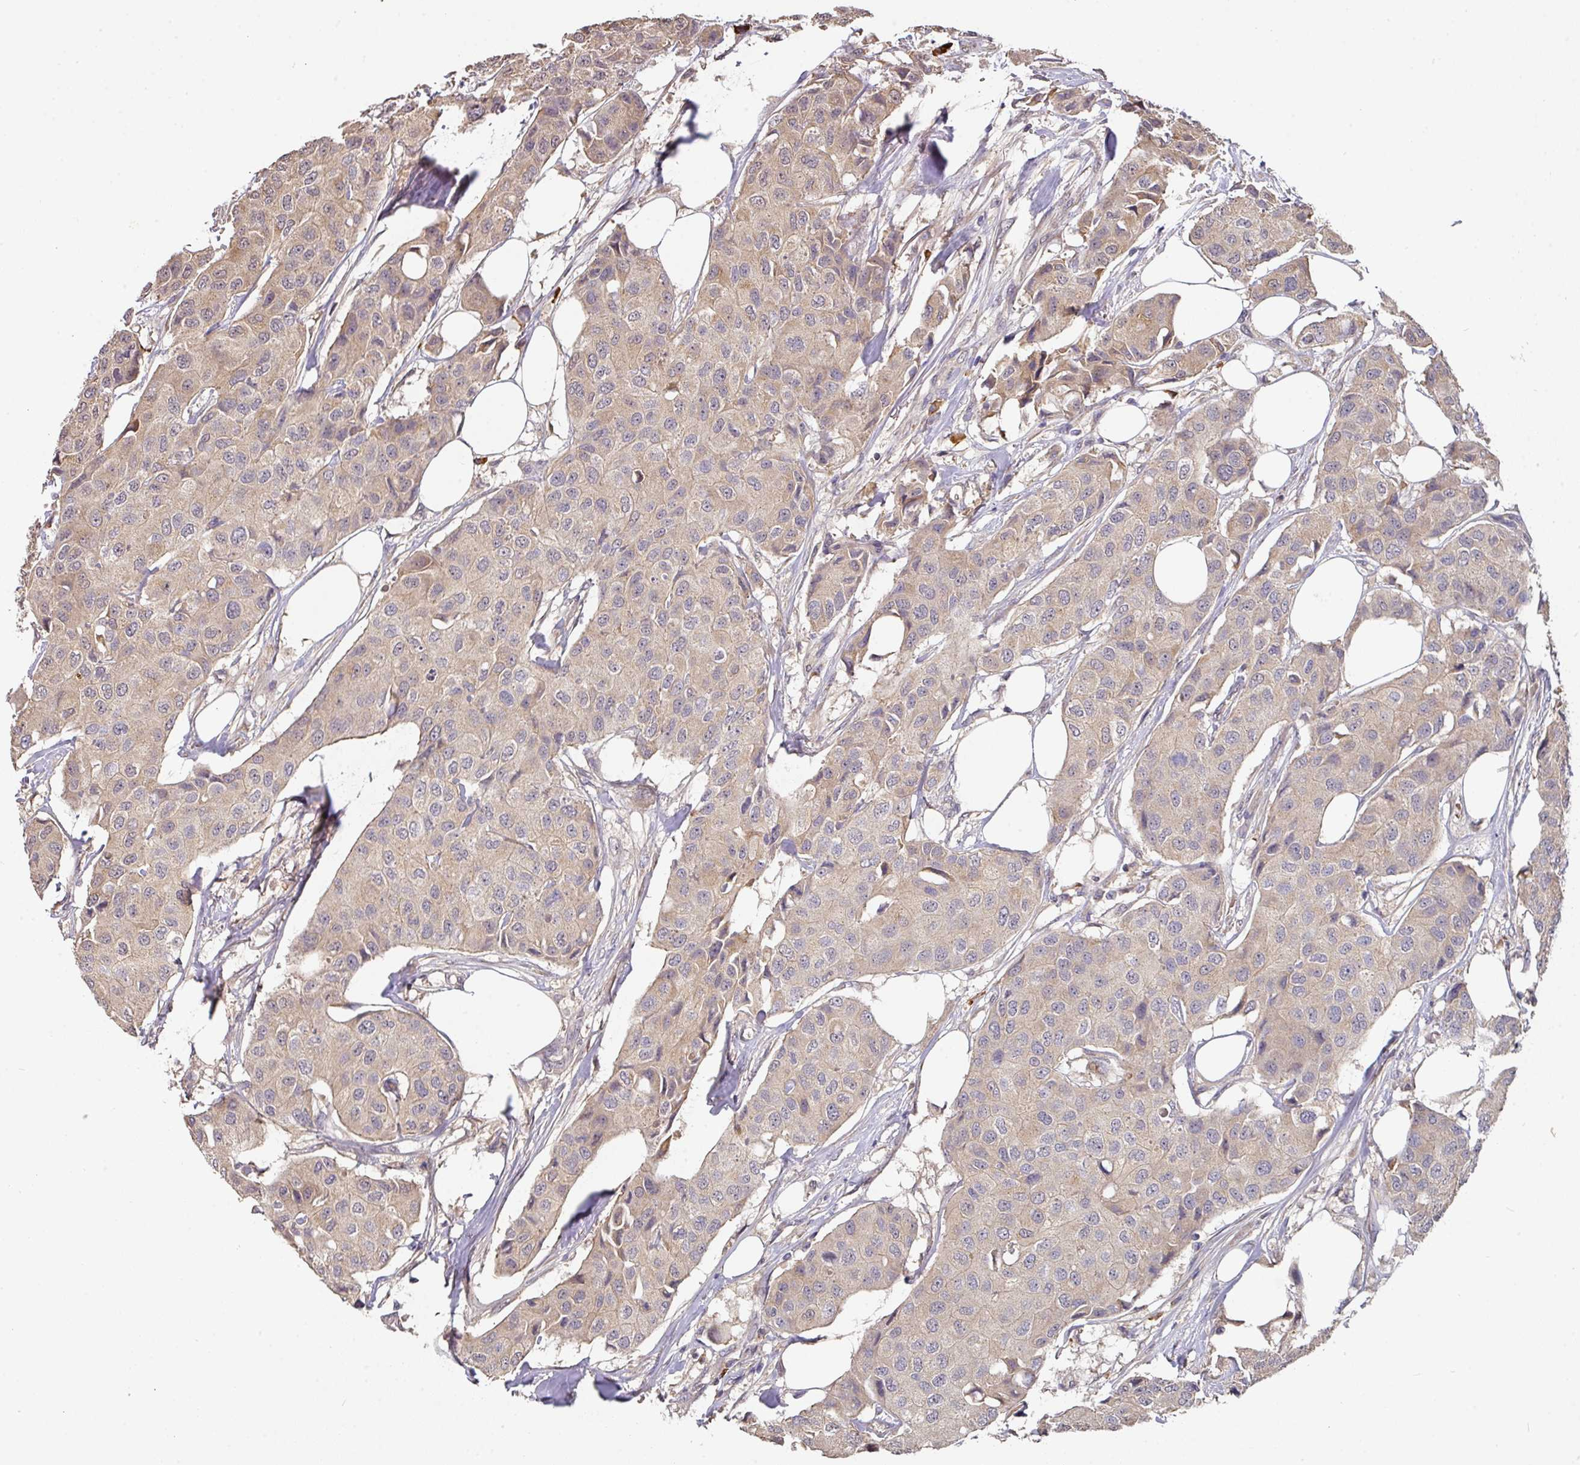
{"staining": {"intensity": "weak", "quantity": "25%-75%", "location": "cytoplasmic/membranous"}, "tissue": "breast cancer", "cell_type": "Tumor cells", "image_type": "cancer", "snomed": [{"axis": "morphology", "description": "Duct carcinoma"}, {"axis": "topography", "description": "Breast"}], "caption": "A brown stain labels weak cytoplasmic/membranous staining of a protein in human breast cancer tumor cells.", "gene": "ACVR2B", "patient": {"sex": "female", "age": 80}}